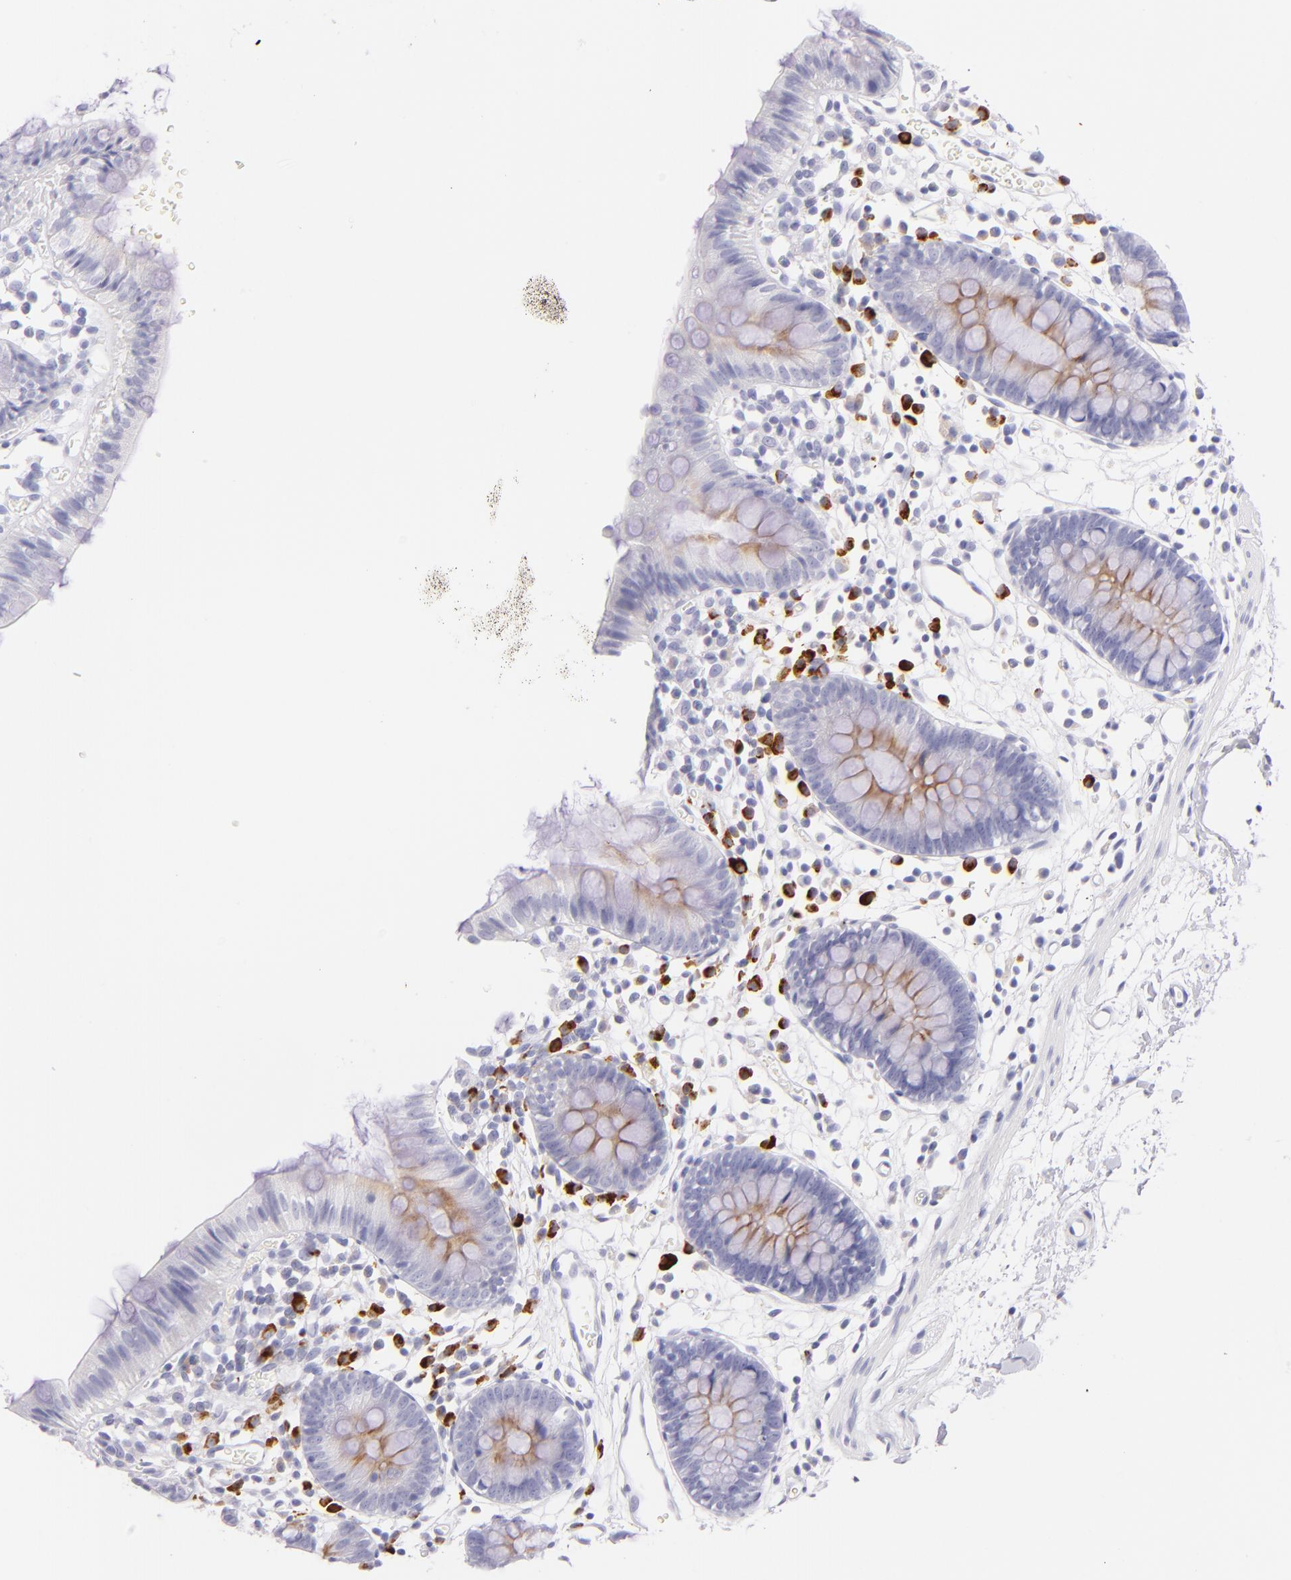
{"staining": {"intensity": "negative", "quantity": "none", "location": "none"}, "tissue": "colon", "cell_type": "Endothelial cells", "image_type": "normal", "snomed": [{"axis": "morphology", "description": "Normal tissue, NOS"}, {"axis": "topography", "description": "Colon"}], "caption": "Endothelial cells show no significant staining in normal colon.", "gene": "SDC1", "patient": {"sex": "male", "age": 14}}